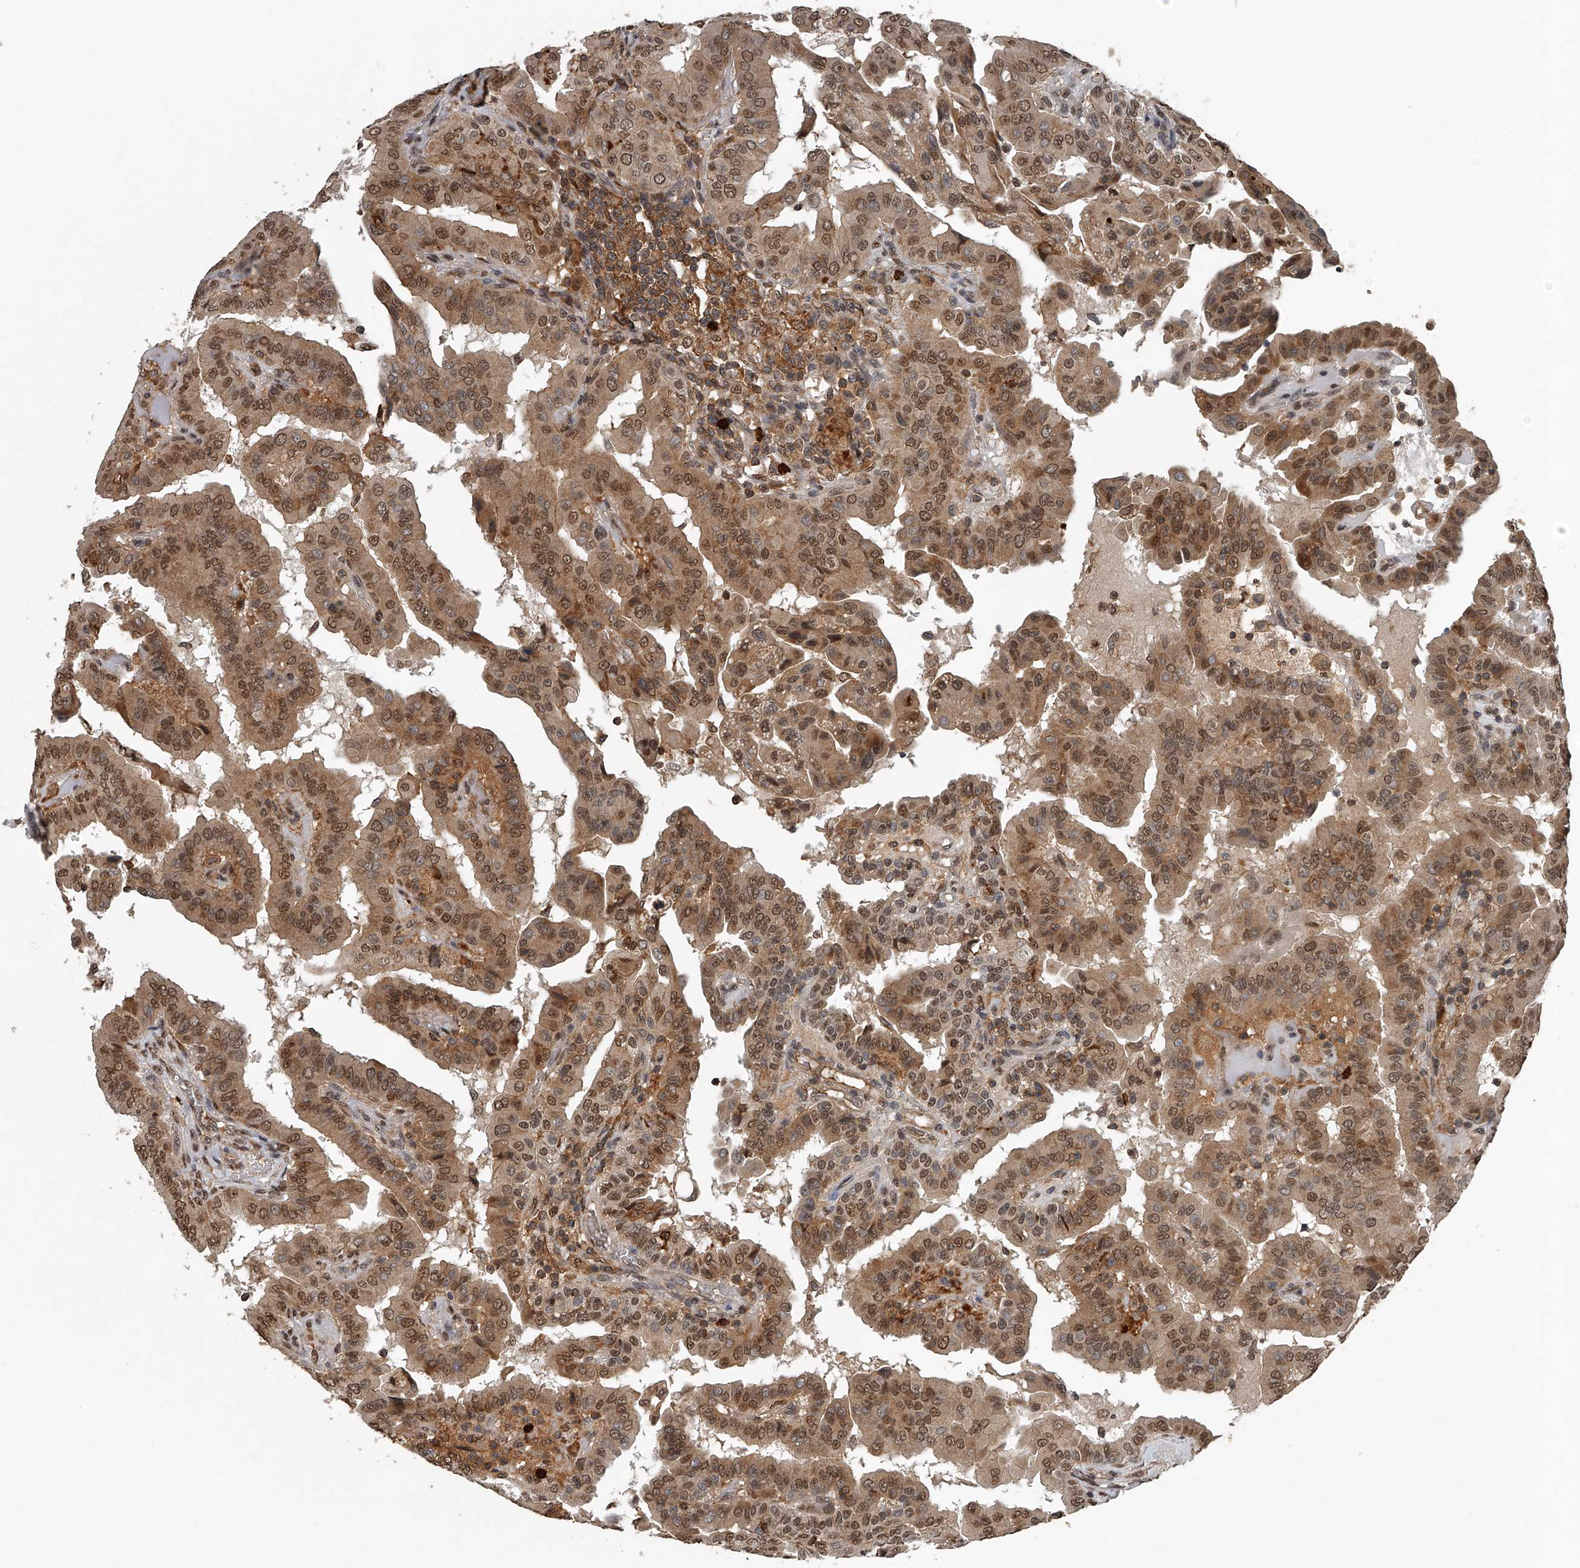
{"staining": {"intensity": "moderate", "quantity": ">75%", "location": "cytoplasmic/membranous,nuclear"}, "tissue": "thyroid cancer", "cell_type": "Tumor cells", "image_type": "cancer", "snomed": [{"axis": "morphology", "description": "Papillary adenocarcinoma, NOS"}, {"axis": "topography", "description": "Thyroid gland"}], "caption": "A medium amount of moderate cytoplasmic/membranous and nuclear positivity is present in approximately >75% of tumor cells in thyroid cancer (papillary adenocarcinoma) tissue.", "gene": "PLEKHG1", "patient": {"sex": "male", "age": 33}}